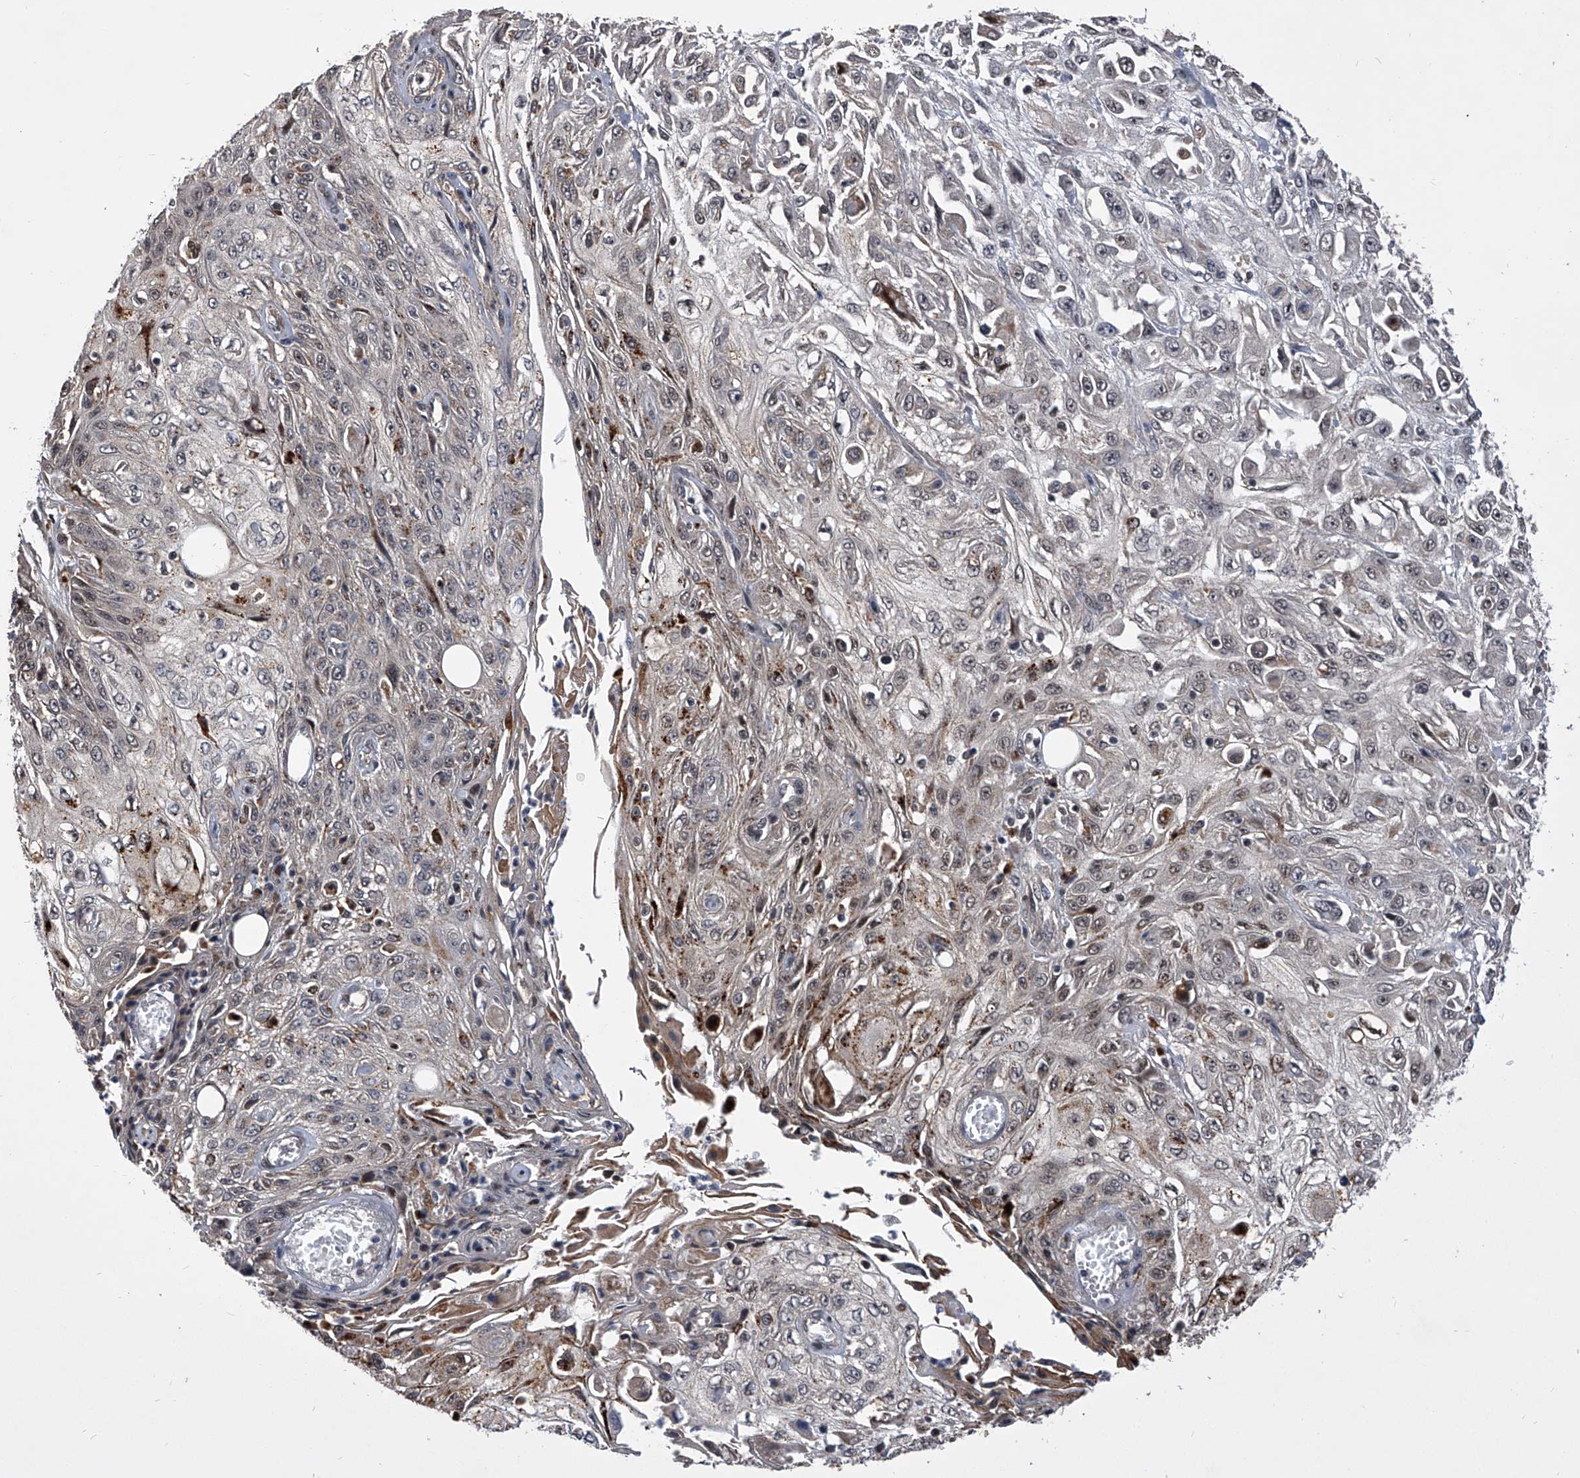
{"staining": {"intensity": "moderate", "quantity": "<25%", "location": "cytoplasmic/membranous,nuclear"}, "tissue": "skin cancer", "cell_type": "Tumor cells", "image_type": "cancer", "snomed": [{"axis": "morphology", "description": "Squamous cell carcinoma, NOS"}, {"axis": "morphology", "description": "Squamous cell carcinoma, metastatic, NOS"}, {"axis": "topography", "description": "Skin"}, {"axis": "topography", "description": "Lymph node"}], "caption": "Immunohistochemical staining of human skin cancer (metastatic squamous cell carcinoma) reveals low levels of moderate cytoplasmic/membranous and nuclear expression in approximately <25% of tumor cells. The staining was performed using DAB, with brown indicating positive protein expression. Nuclei are stained blue with hematoxylin.", "gene": "CMTR1", "patient": {"sex": "male", "age": 75}}